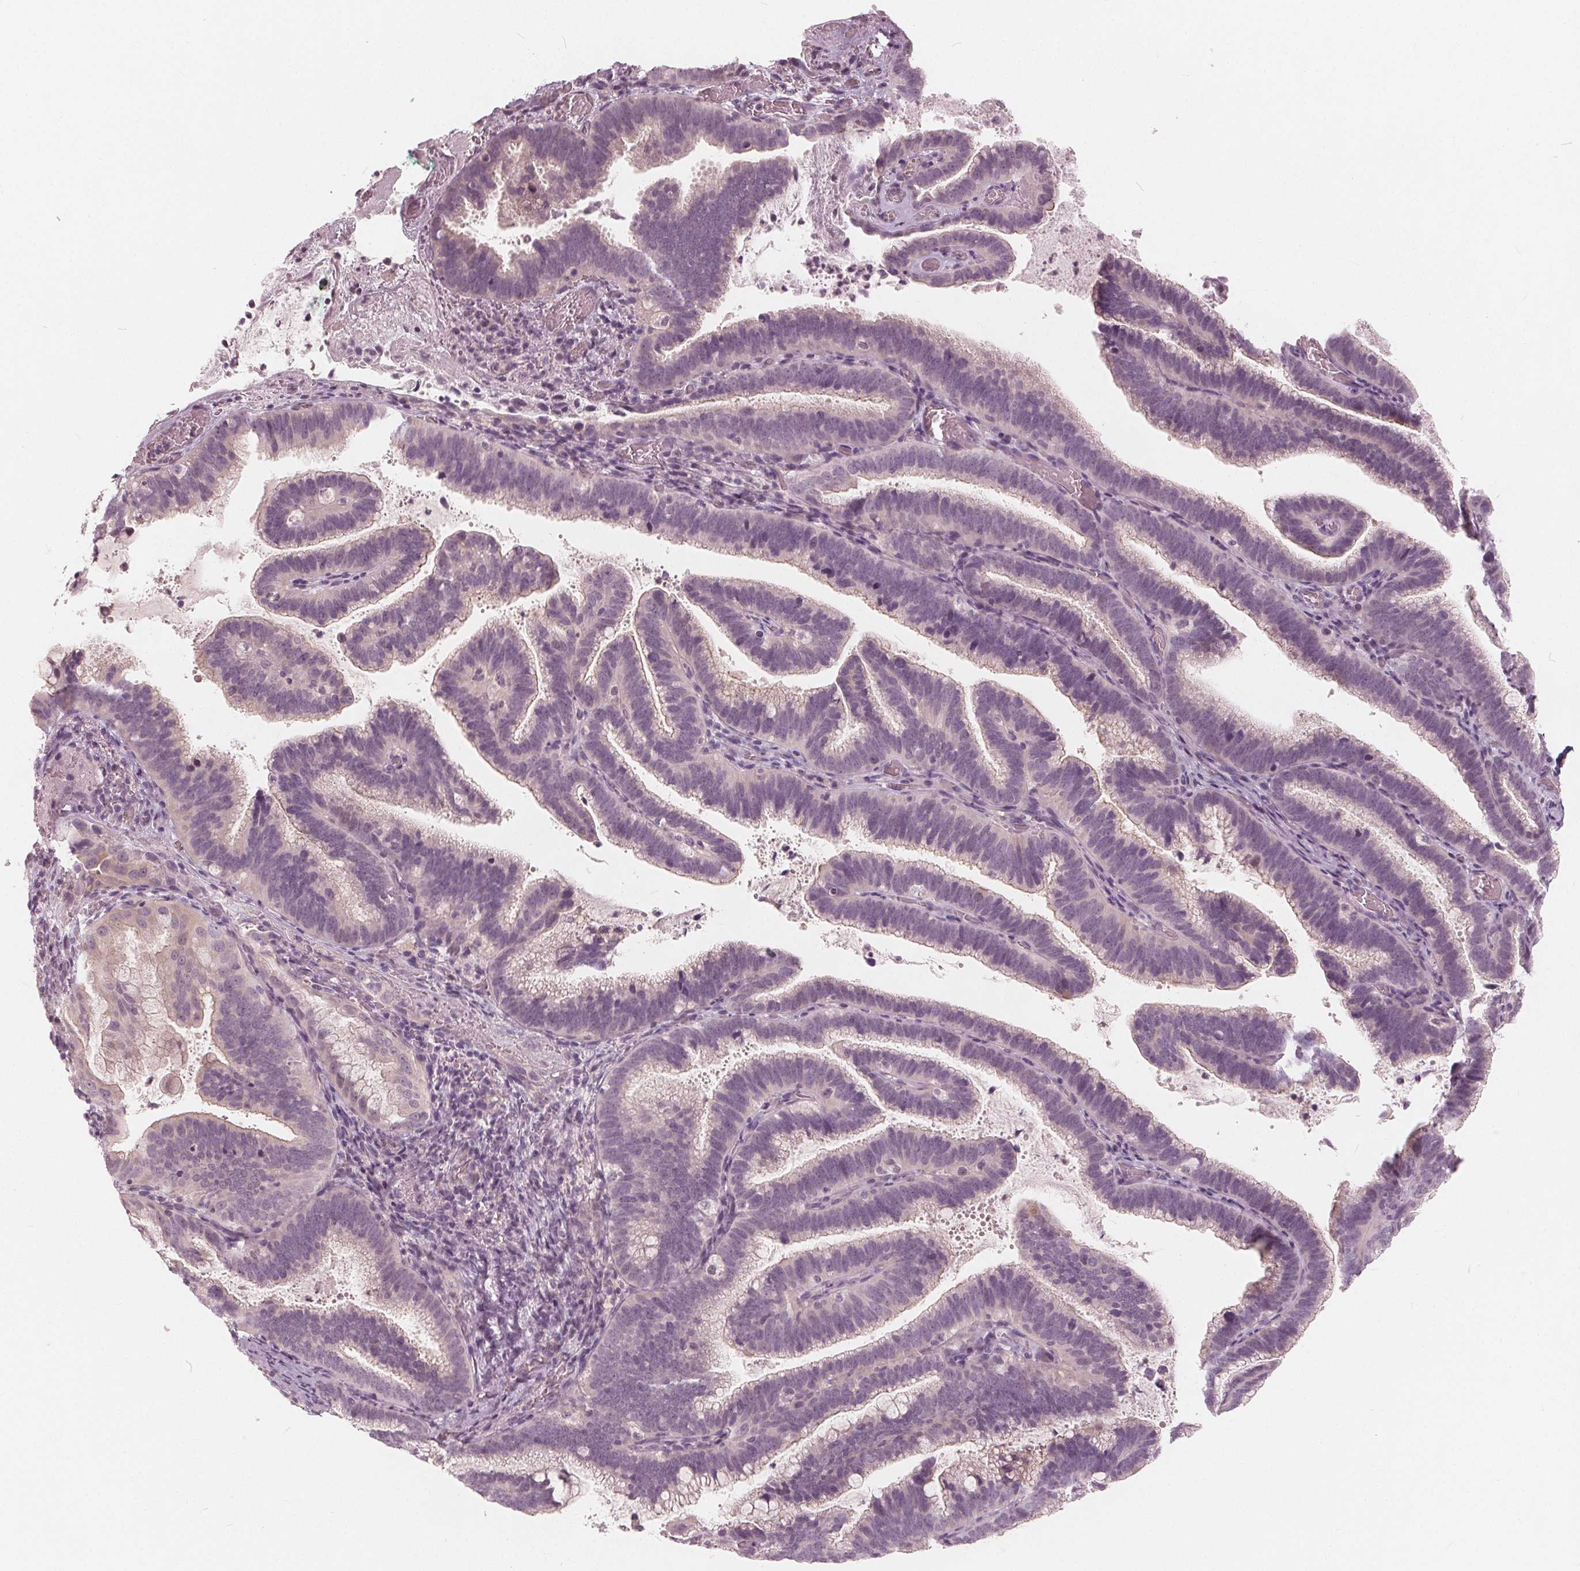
{"staining": {"intensity": "negative", "quantity": "none", "location": "none"}, "tissue": "cervical cancer", "cell_type": "Tumor cells", "image_type": "cancer", "snomed": [{"axis": "morphology", "description": "Adenocarcinoma, NOS"}, {"axis": "topography", "description": "Cervix"}], "caption": "Cervical adenocarcinoma was stained to show a protein in brown. There is no significant positivity in tumor cells. (DAB immunohistochemistry, high magnification).", "gene": "SAT2", "patient": {"sex": "female", "age": 61}}